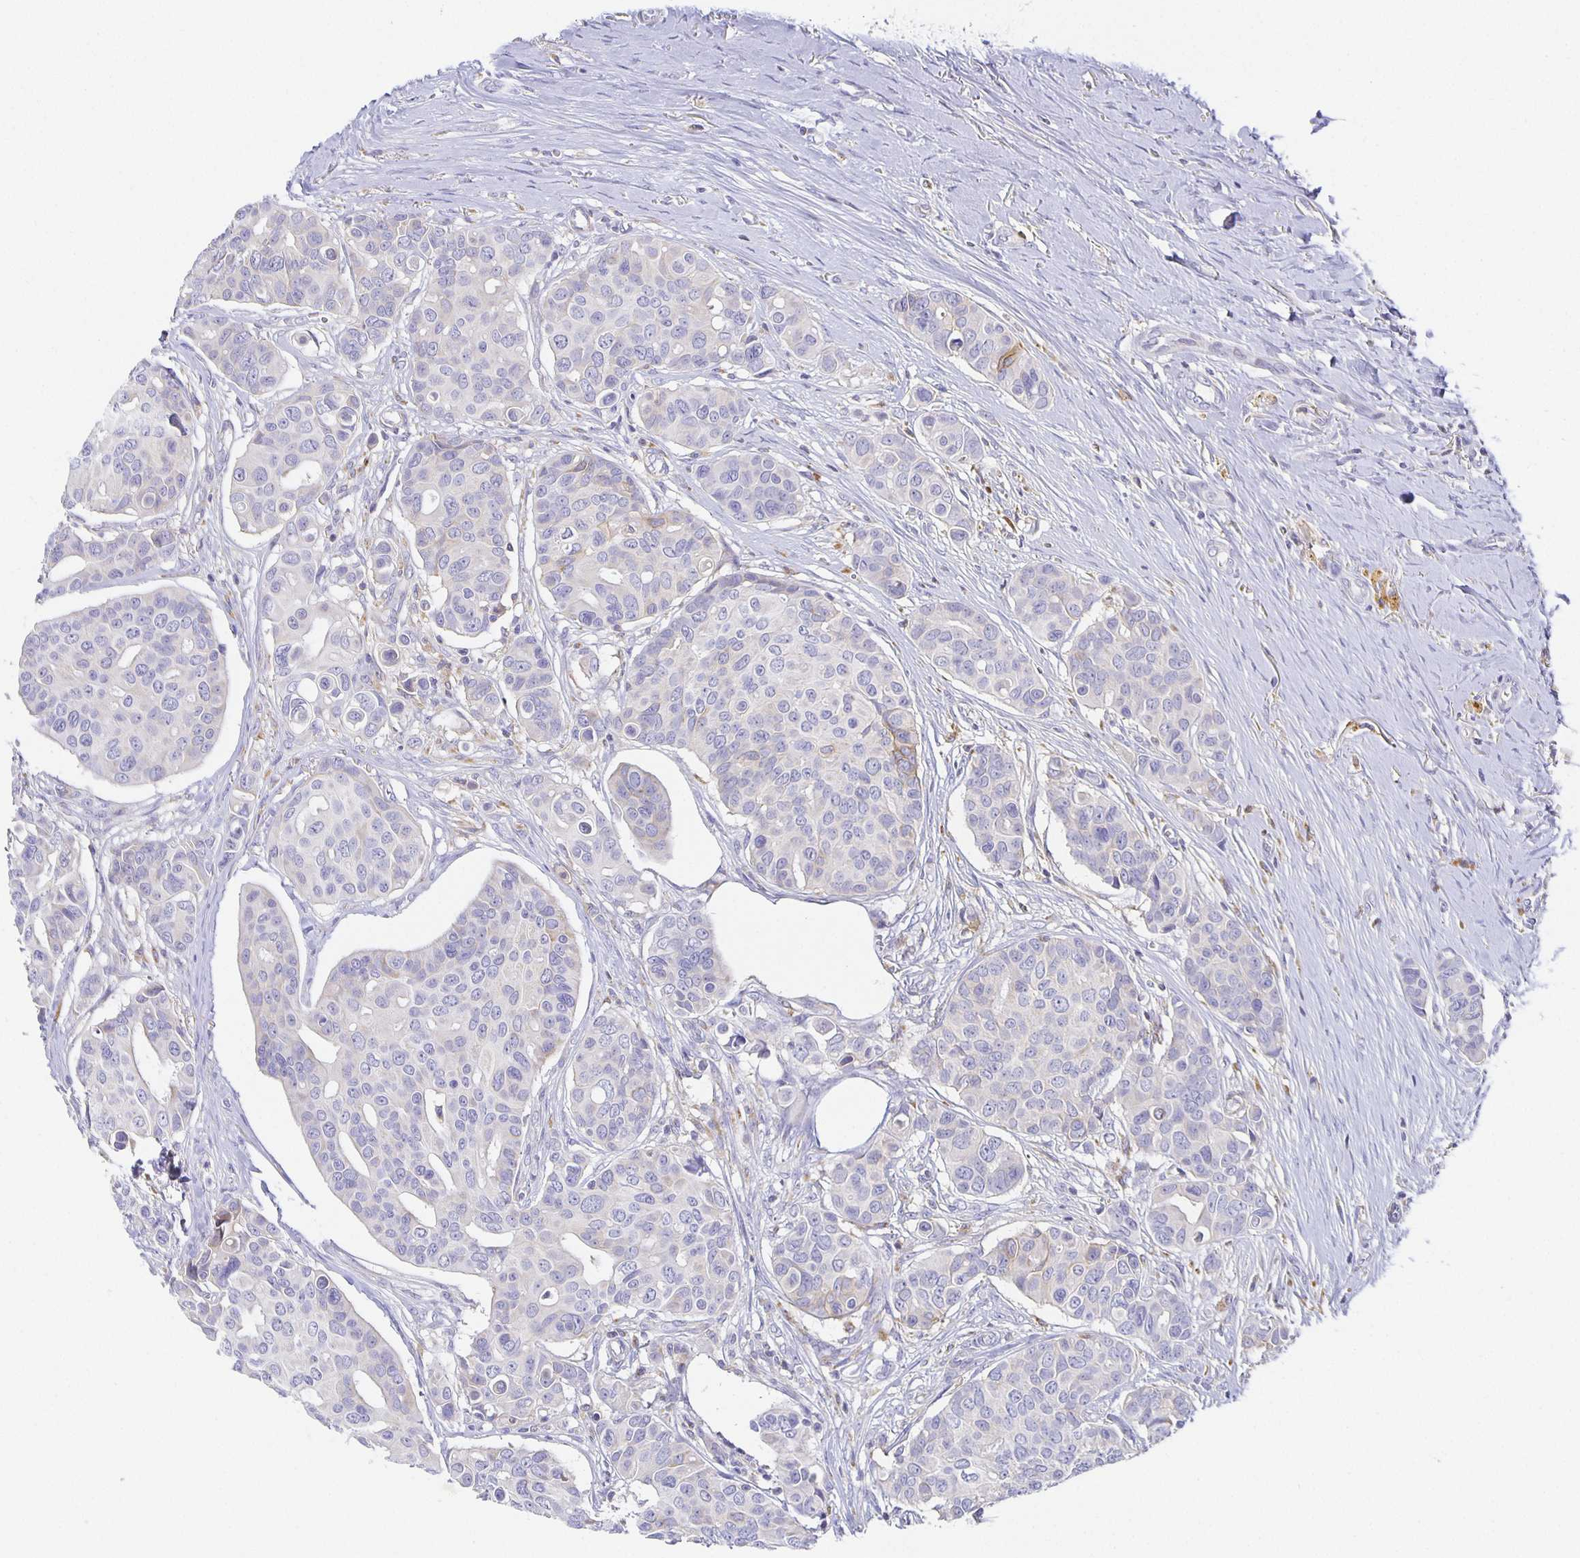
{"staining": {"intensity": "negative", "quantity": "none", "location": "none"}, "tissue": "breast cancer", "cell_type": "Tumor cells", "image_type": "cancer", "snomed": [{"axis": "morphology", "description": "Normal tissue, NOS"}, {"axis": "morphology", "description": "Duct carcinoma"}, {"axis": "topography", "description": "Skin"}, {"axis": "topography", "description": "Breast"}], "caption": "Tumor cells show no significant protein expression in breast cancer (invasive ductal carcinoma).", "gene": "FLRT3", "patient": {"sex": "female", "age": 54}}